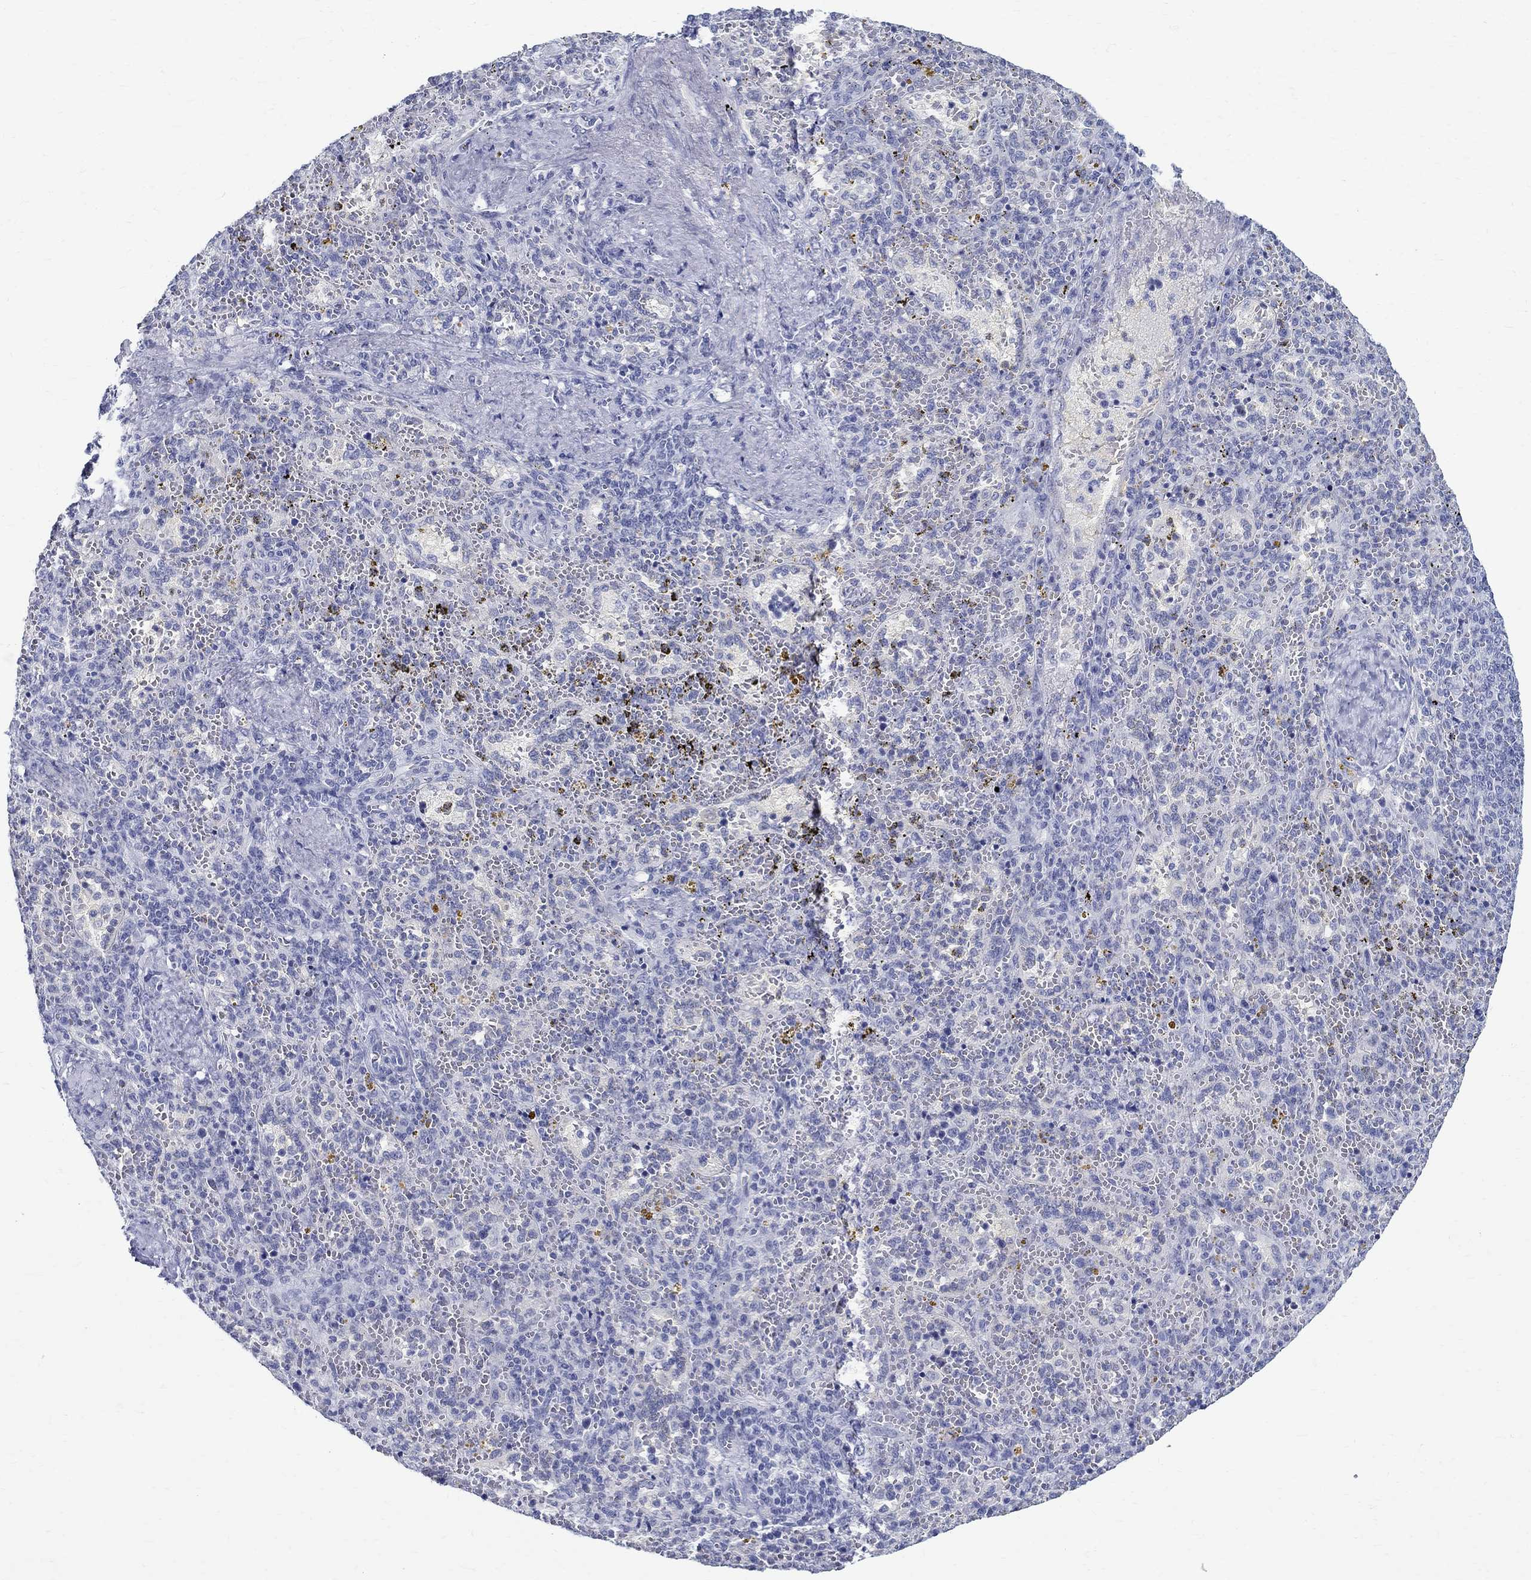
{"staining": {"intensity": "negative", "quantity": "none", "location": "none"}, "tissue": "spleen", "cell_type": "Cells in red pulp", "image_type": "normal", "snomed": [{"axis": "morphology", "description": "Normal tissue, NOS"}, {"axis": "topography", "description": "Spleen"}], "caption": "A photomicrograph of spleen stained for a protein shows no brown staining in cells in red pulp.", "gene": "BSPRY", "patient": {"sex": "female", "age": 50}}